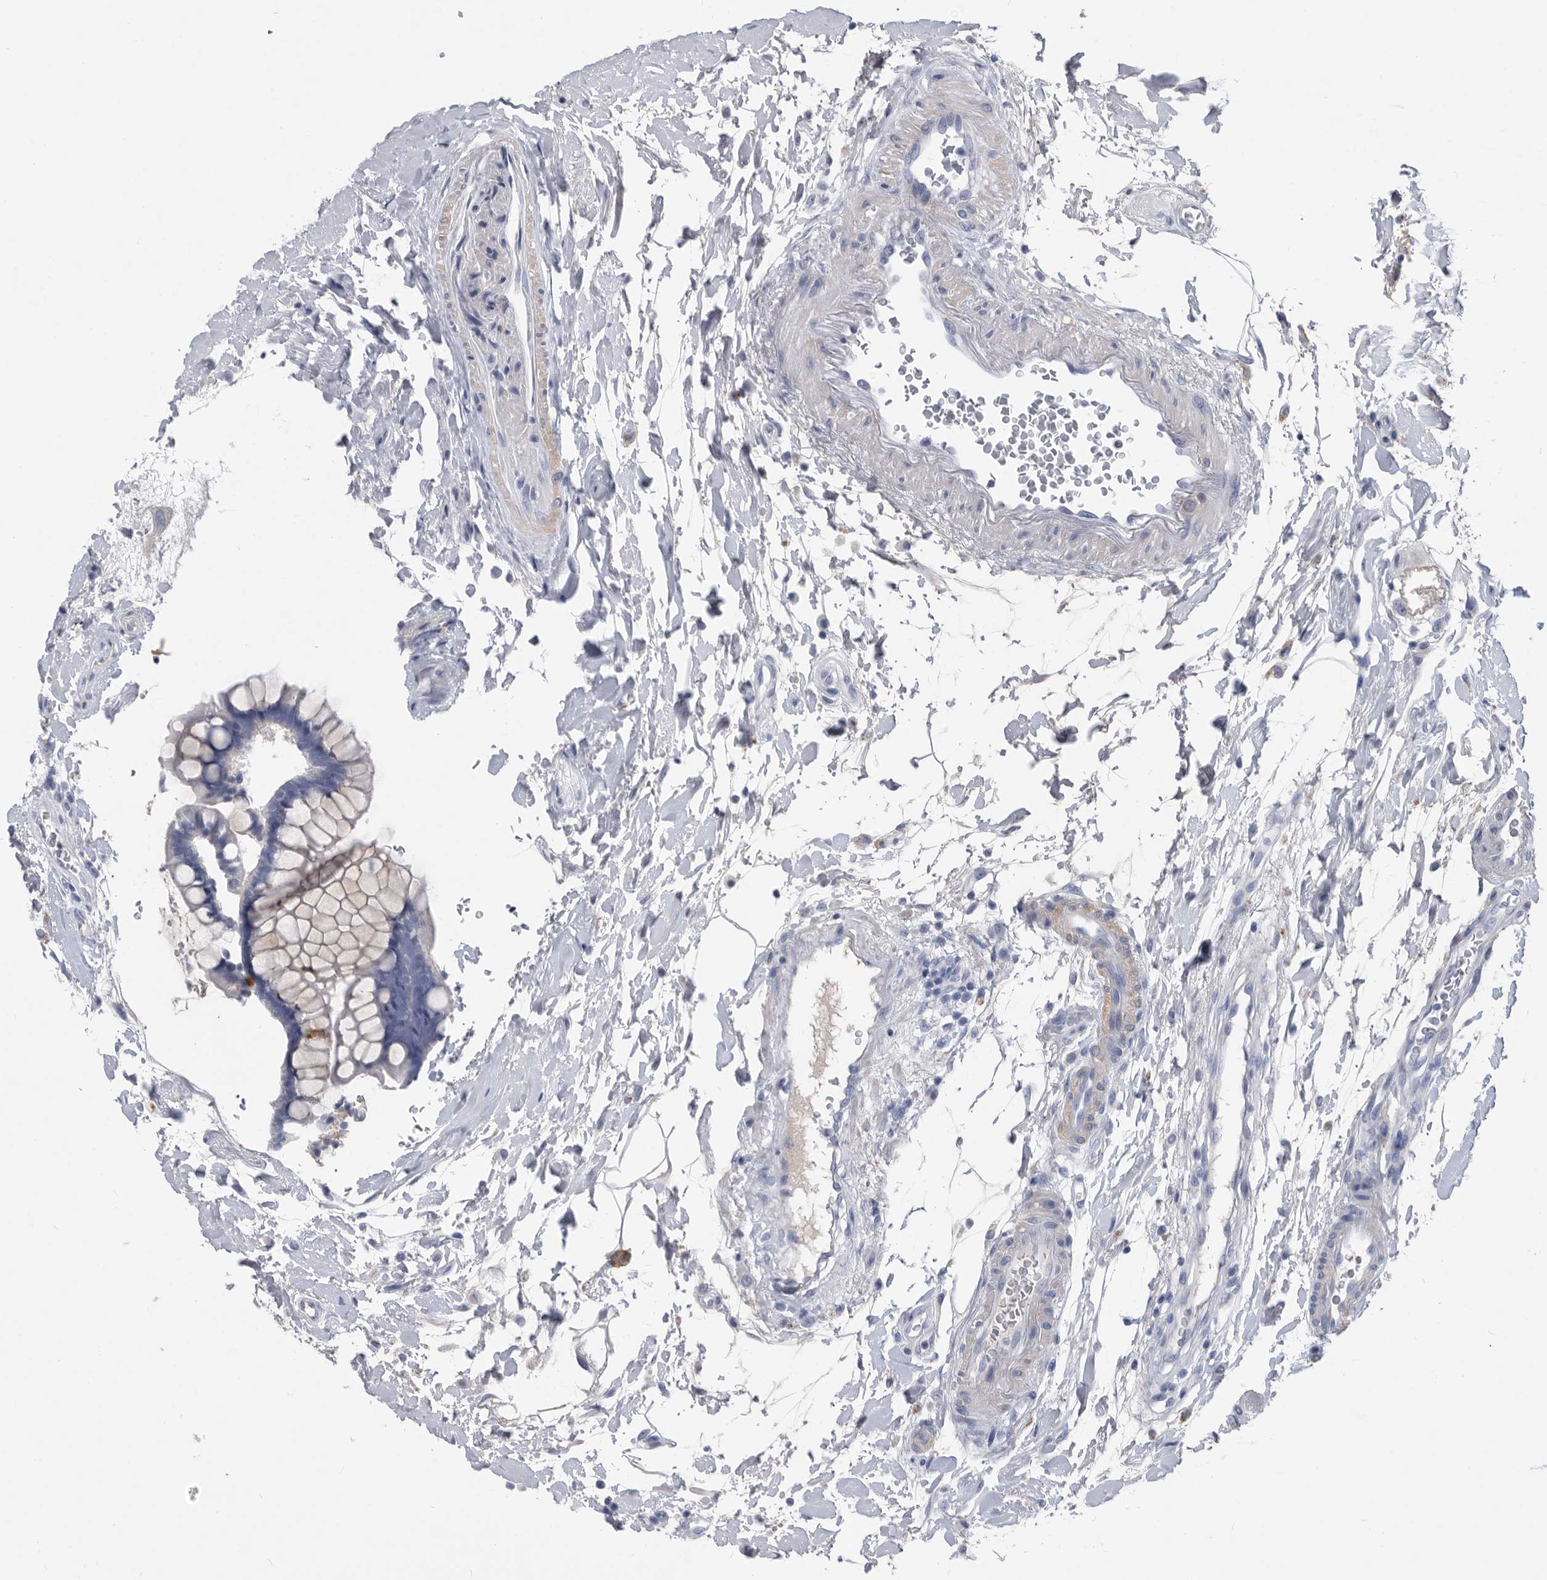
{"staining": {"intensity": "weak", "quantity": "25%-75%", "location": "cytoplasmic/membranous"}, "tissue": "colon", "cell_type": "Endothelial cells", "image_type": "normal", "snomed": [{"axis": "morphology", "description": "Normal tissue, NOS"}, {"axis": "topography", "description": "Colon"}], "caption": "High-magnification brightfield microscopy of benign colon stained with DAB (brown) and counterstained with hematoxylin (blue). endothelial cells exhibit weak cytoplasmic/membranous staining is present in about25%-75% of cells. (brown staining indicates protein expression, while blue staining denotes nuclei).", "gene": "BTBD6", "patient": {"sex": "female", "age": 79}}